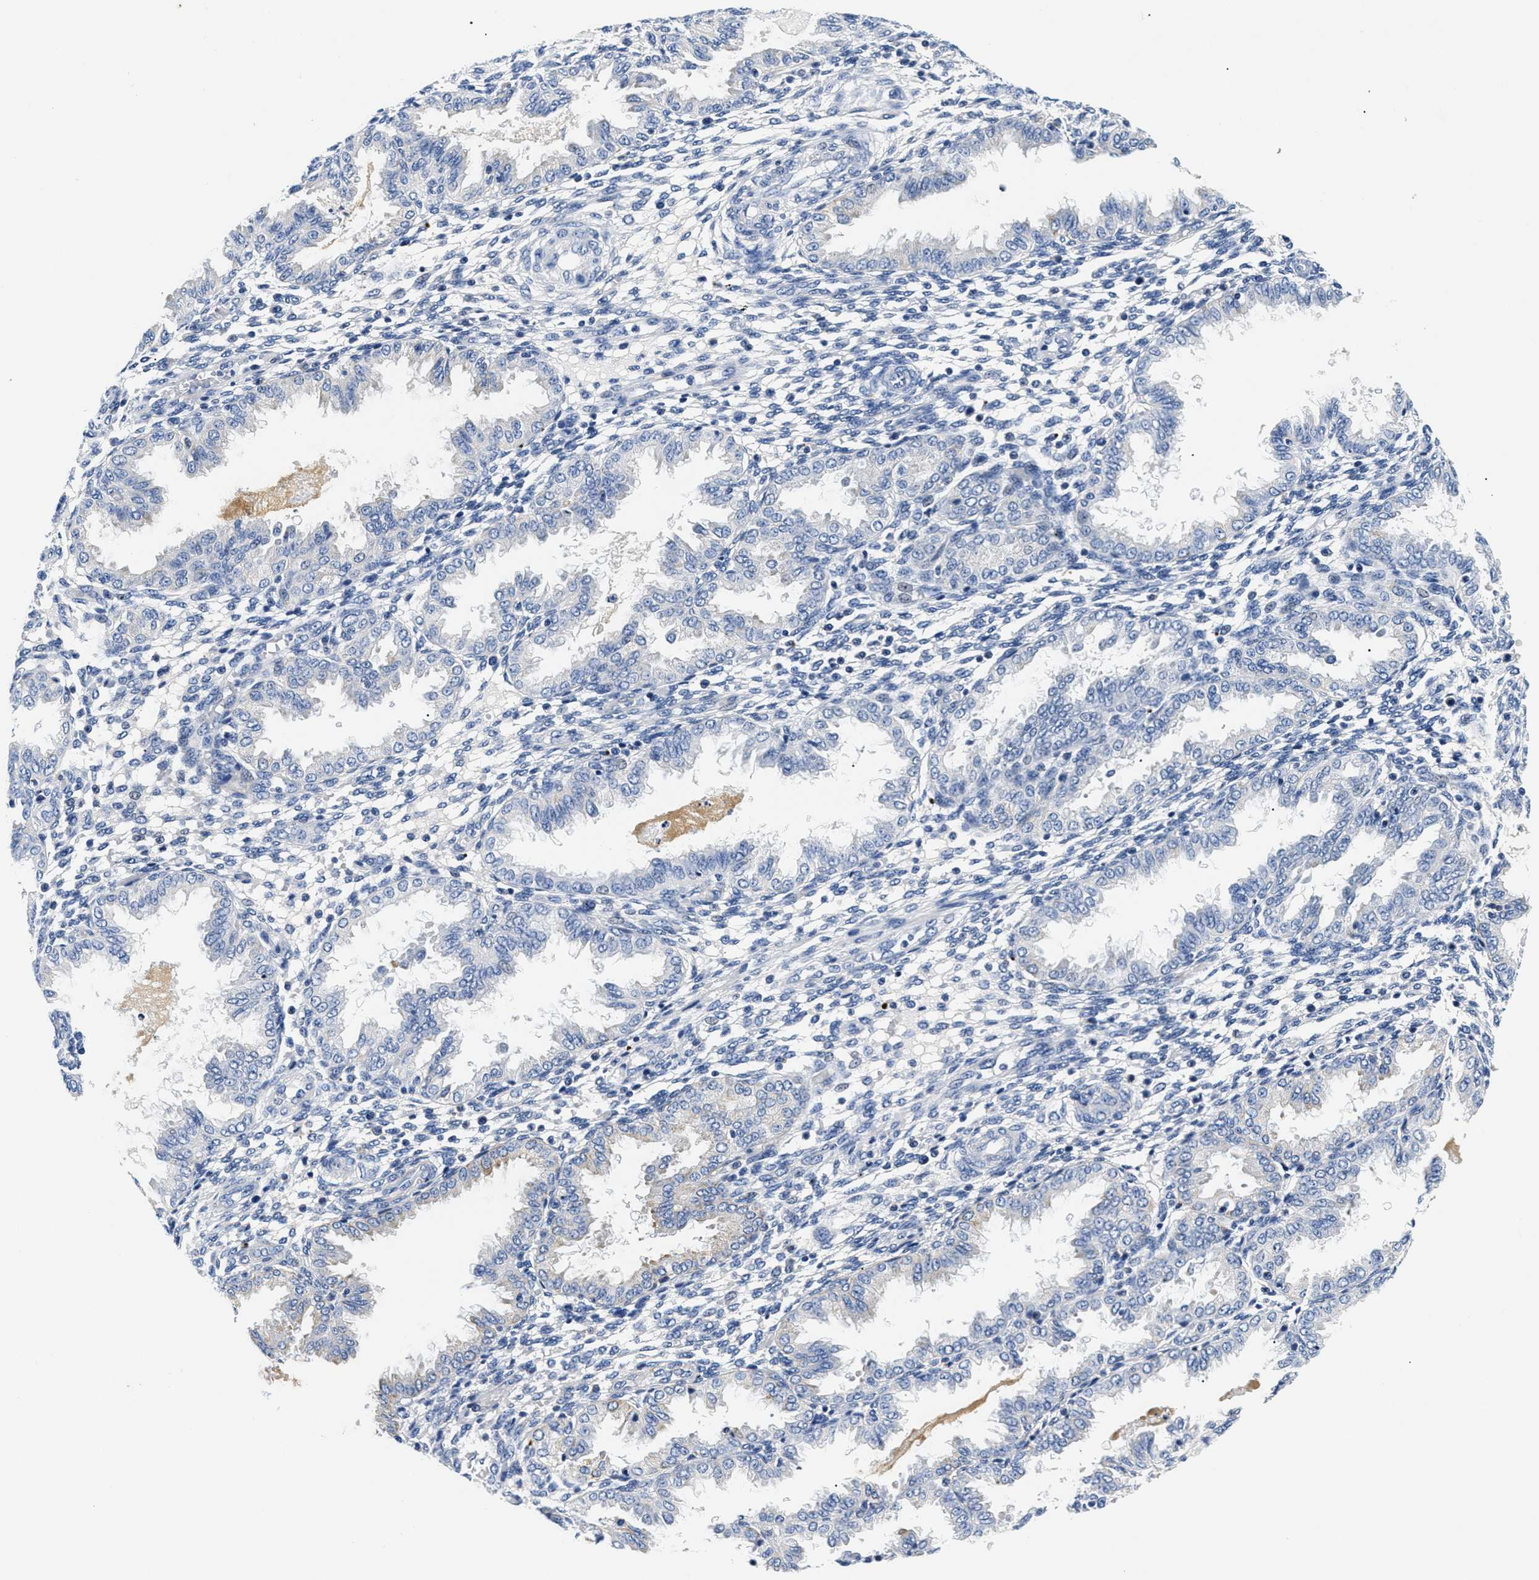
{"staining": {"intensity": "negative", "quantity": "none", "location": "none"}, "tissue": "endometrium", "cell_type": "Cells in endometrial stroma", "image_type": "normal", "snomed": [{"axis": "morphology", "description": "Normal tissue, NOS"}, {"axis": "topography", "description": "Endometrium"}], "caption": "There is no significant positivity in cells in endometrial stroma of endometrium. The staining is performed using DAB (3,3'-diaminobenzidine) brown chromogen with nuclei counter-stained in using hematoxylin.", "gene": "MEA1", "patient": {"sex": "female", "age": 33}}